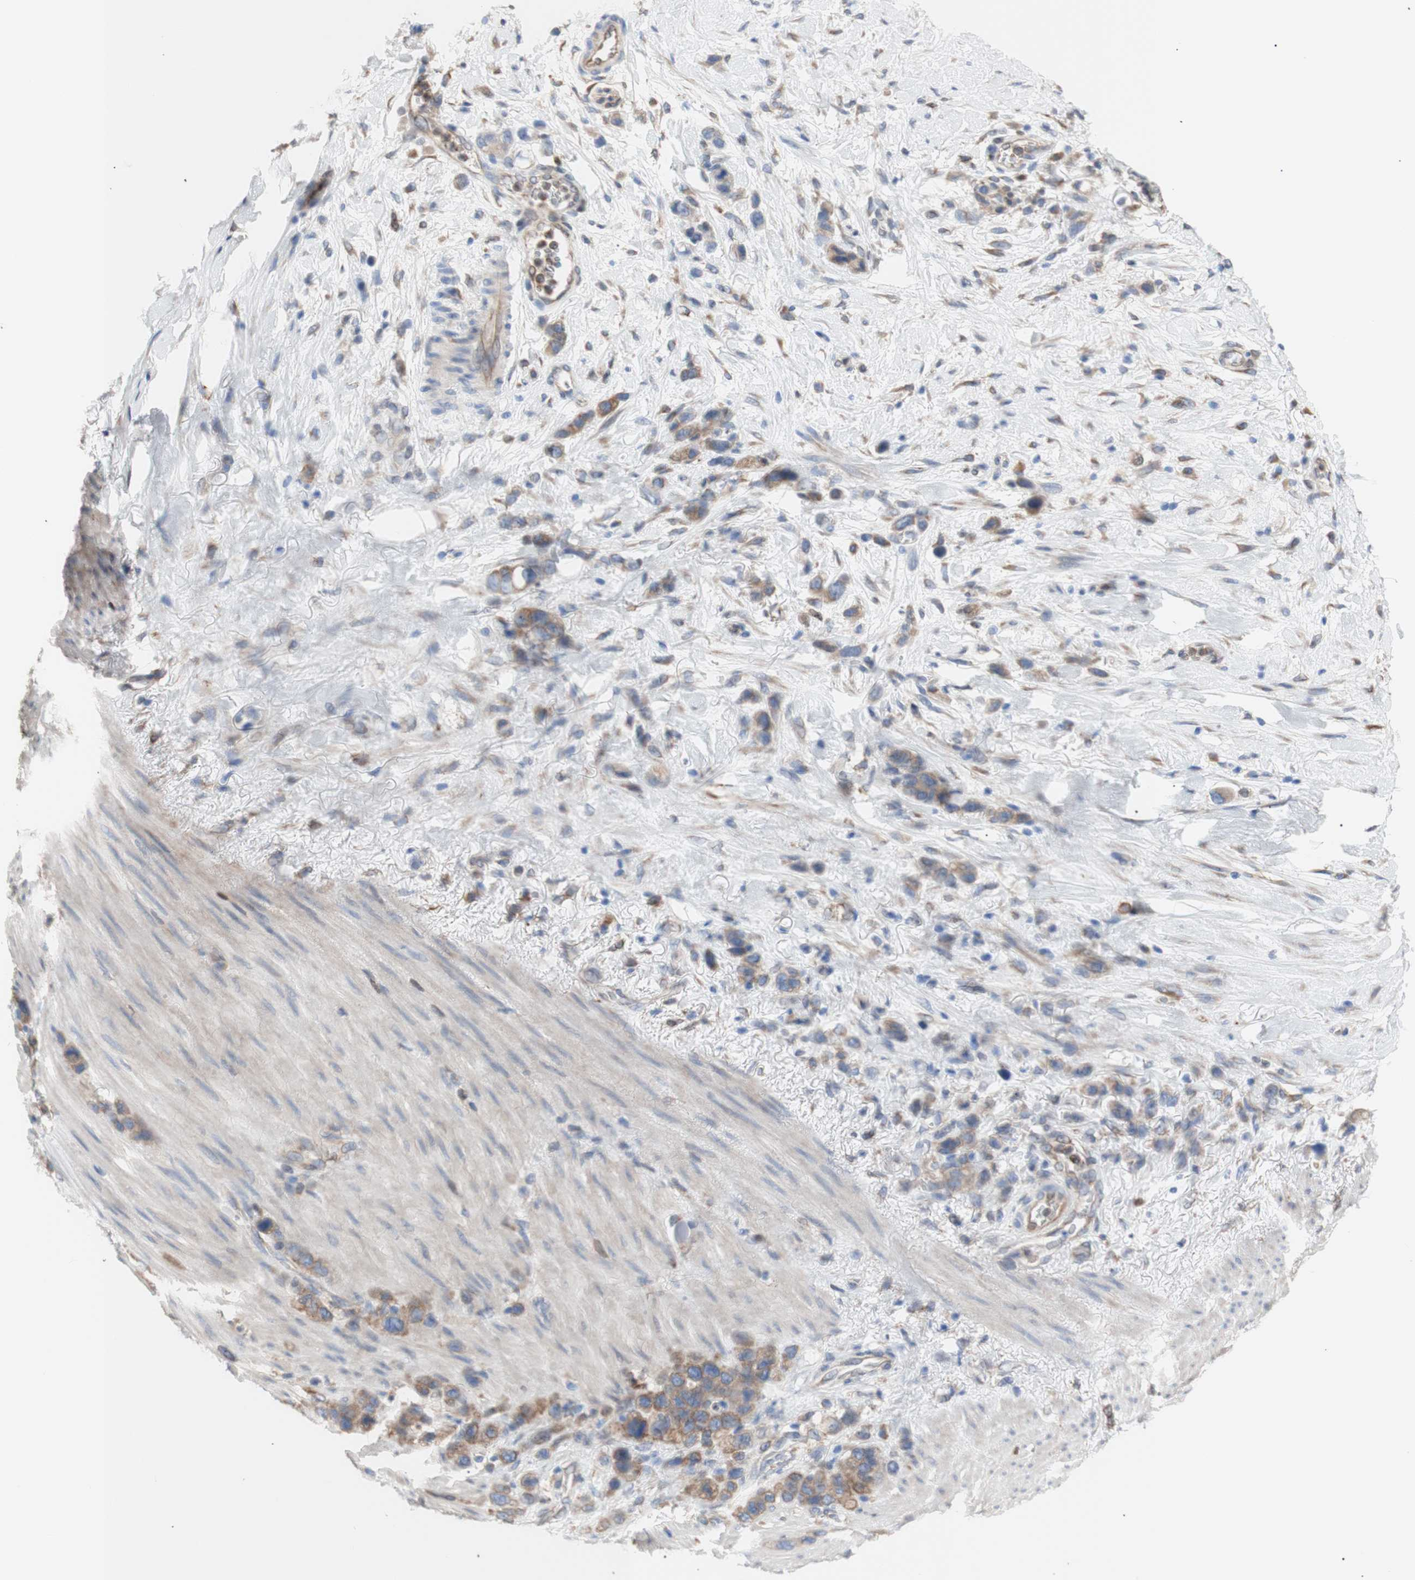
{"staining": {"intensity": "moderate", "quantity": ">75%", "location": "cytoplasmic/membranous"}, "tissue": "stomach cancer", "cell_type": "Tumor cells", "image_type": "cancer", "snomed": [{"axis": "morphology", "description": "Adenocarcinoma, NOS"}, {"axis": "morphology", "description": "Adenocarcinoma, High grade"}, {"axis": "topography", "description": "Stomach, upper"}, {"axis": "topography", "description": "Stomach, lower"}], "caption": "There is medium levels of moderate cytoplasmic/membranous staining in tumor cells of stomach high-grade adenocarcinoma, as demonstrated by immunohistochemical staining (brown color).", "gene": "ERLIN1", "patient": {"sex": "female", "age": 65}}